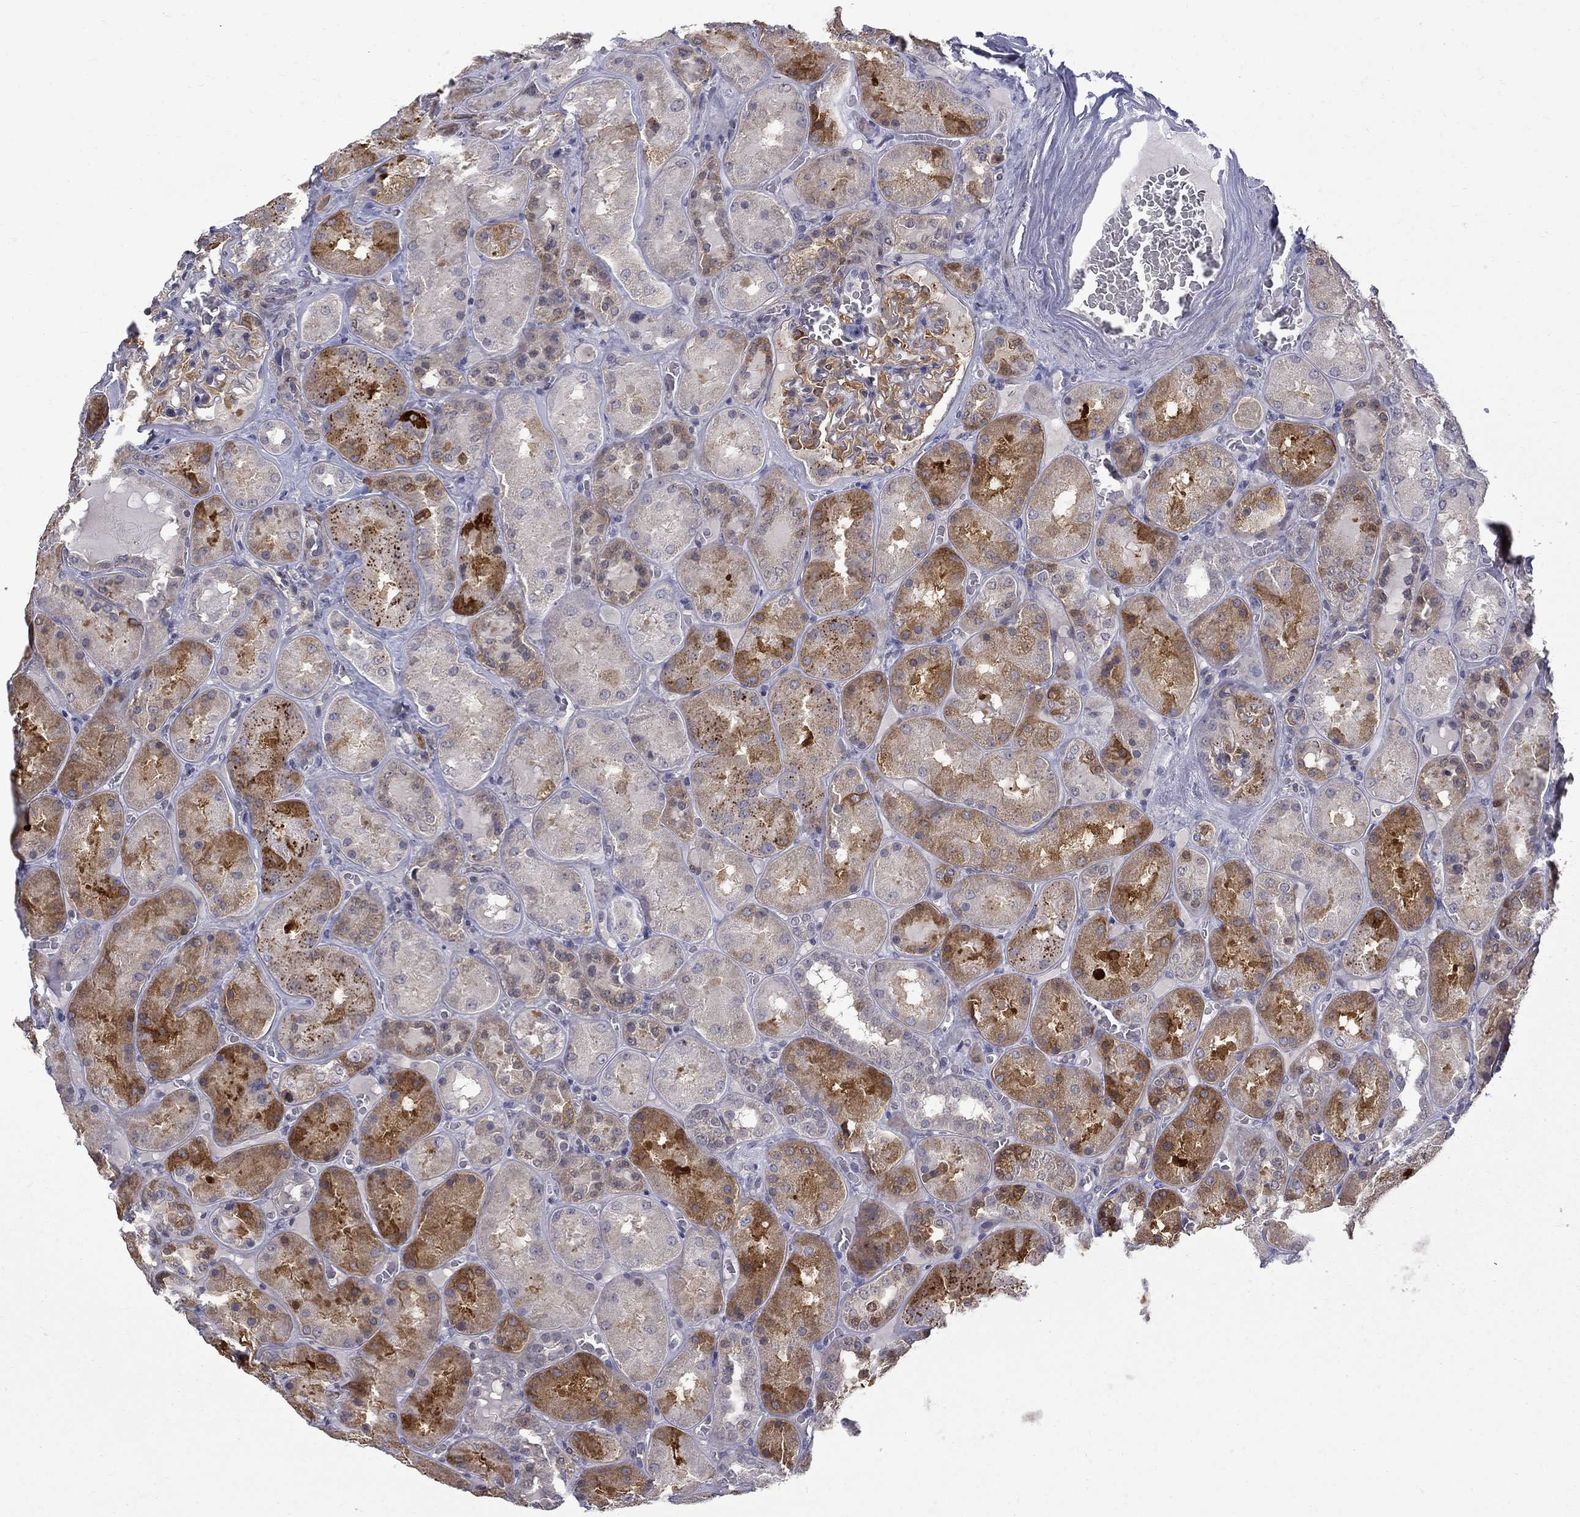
{"staining": {"intensity": "moderate", "quantity": "<25%", "location": "cytoplasmic/membranous"}, "tissue": "kidney", "cell_type": "Cells in glomeruli", "image_type": "normal", "snomed": [{"axis": "morphology", "description": "Normal tissue, NOS"}, {"axis": "topography", "description": "Kidney"}], "caption": "DAB (3,3'-diaminobenzidine) immunohistochemical staining of unremarkable human kidney reveals moderate cytoplasmic/membranous protein staining in about <25% of cells in glomeruli.", "gene": "PCBP2", "patient": {"sex": "male", "age": 73}}